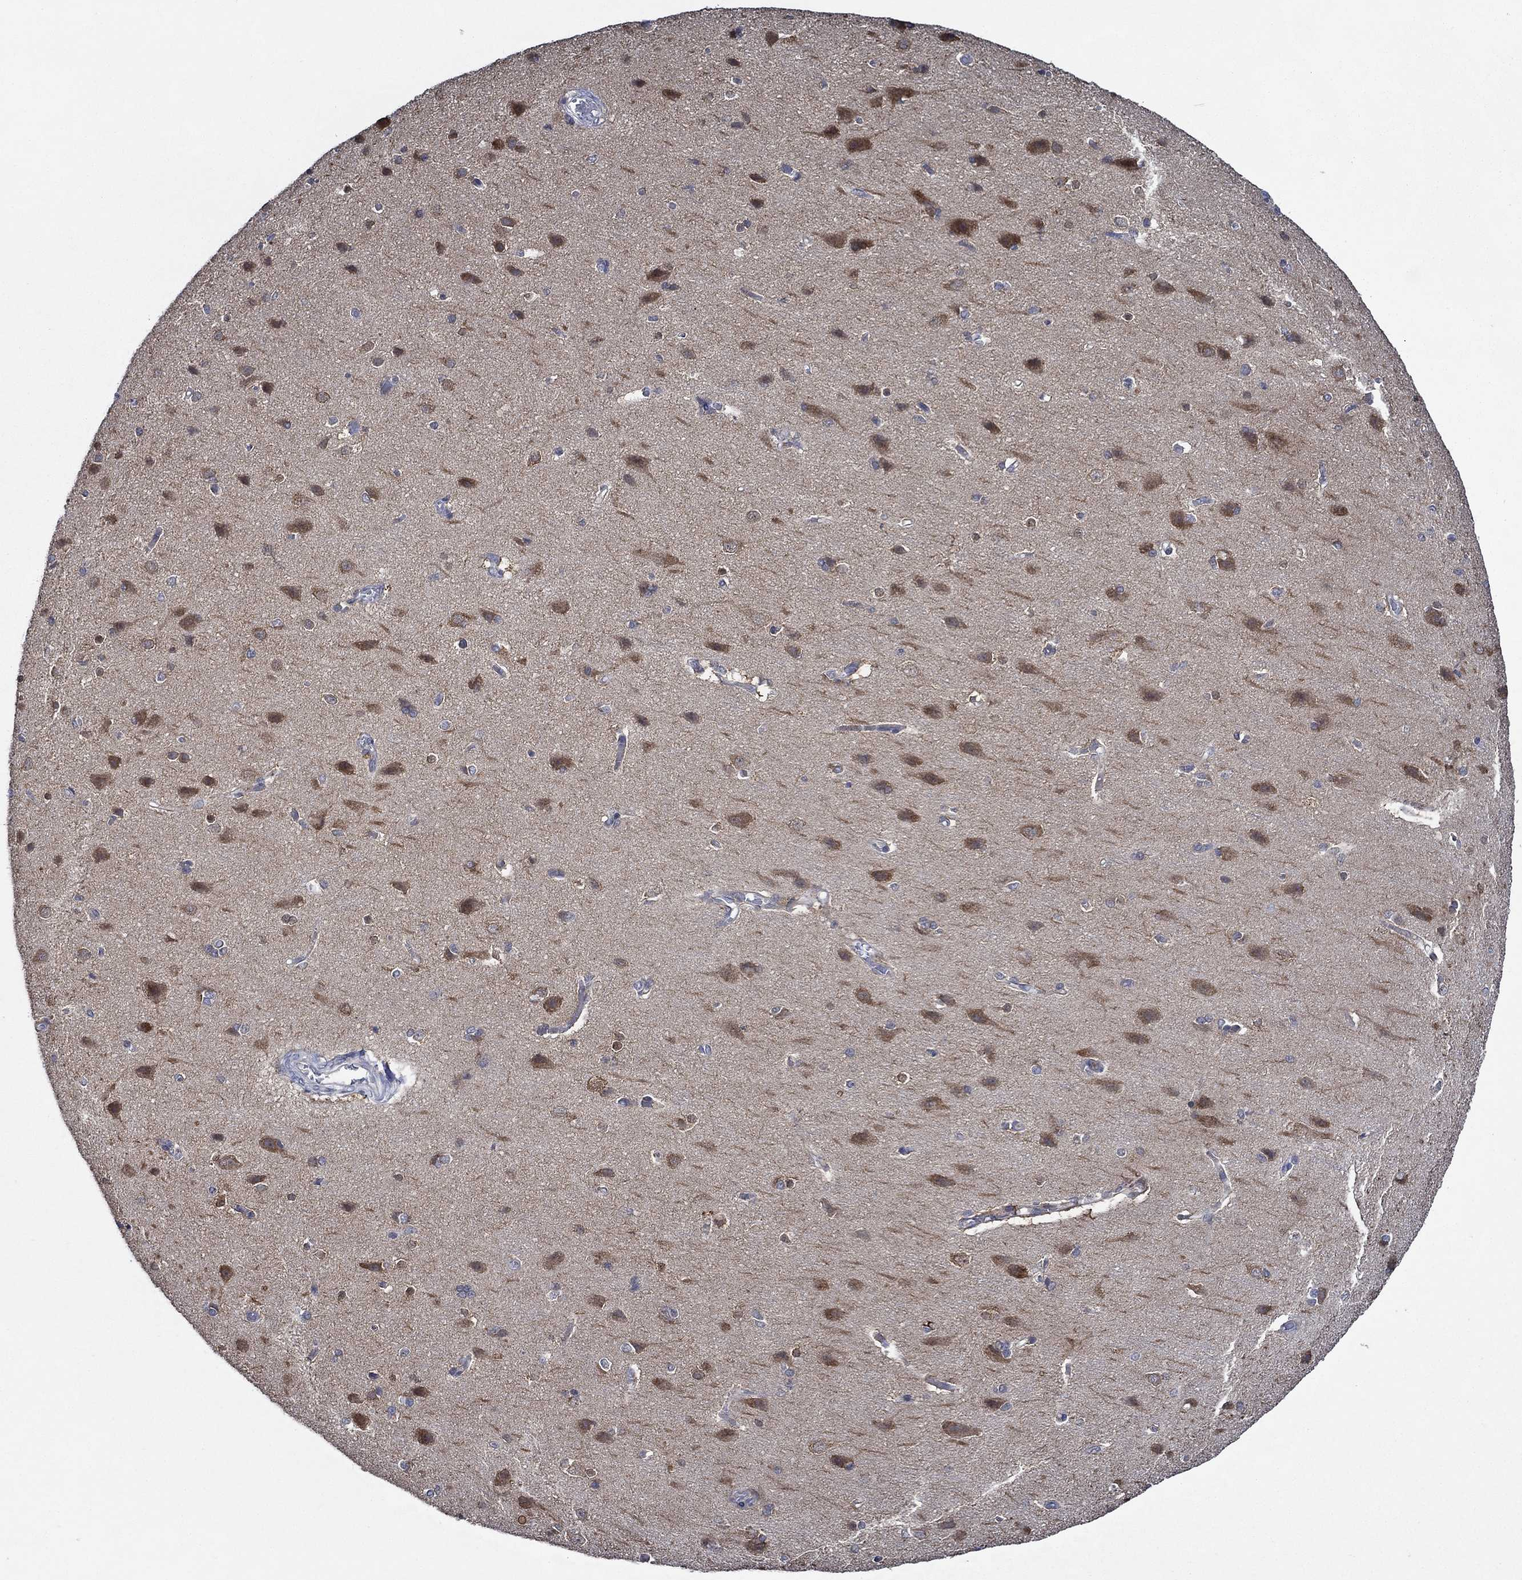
{"staining": {"intensity": "negative", "quantity": "none", "location": "none"}, "tissue": "cerebral cortex", "cell_type": "Endothelial cells", "image_type": "normal", "snomed": [{"axis": "morphology", "description": "Normal tissue, NOS"}, {"axis": "topography", "description": "Cerebral cortex"}], "caption": "The image reveals no staining of endothelial cells in normal cerebral cortex. (DAB (3,3'-diaminobenzidine) immunohistochemistry visualized using brightfield microscopy, high magnification).", "gene": "DACT1", "patient": {"sex": "male", "age": 37}}